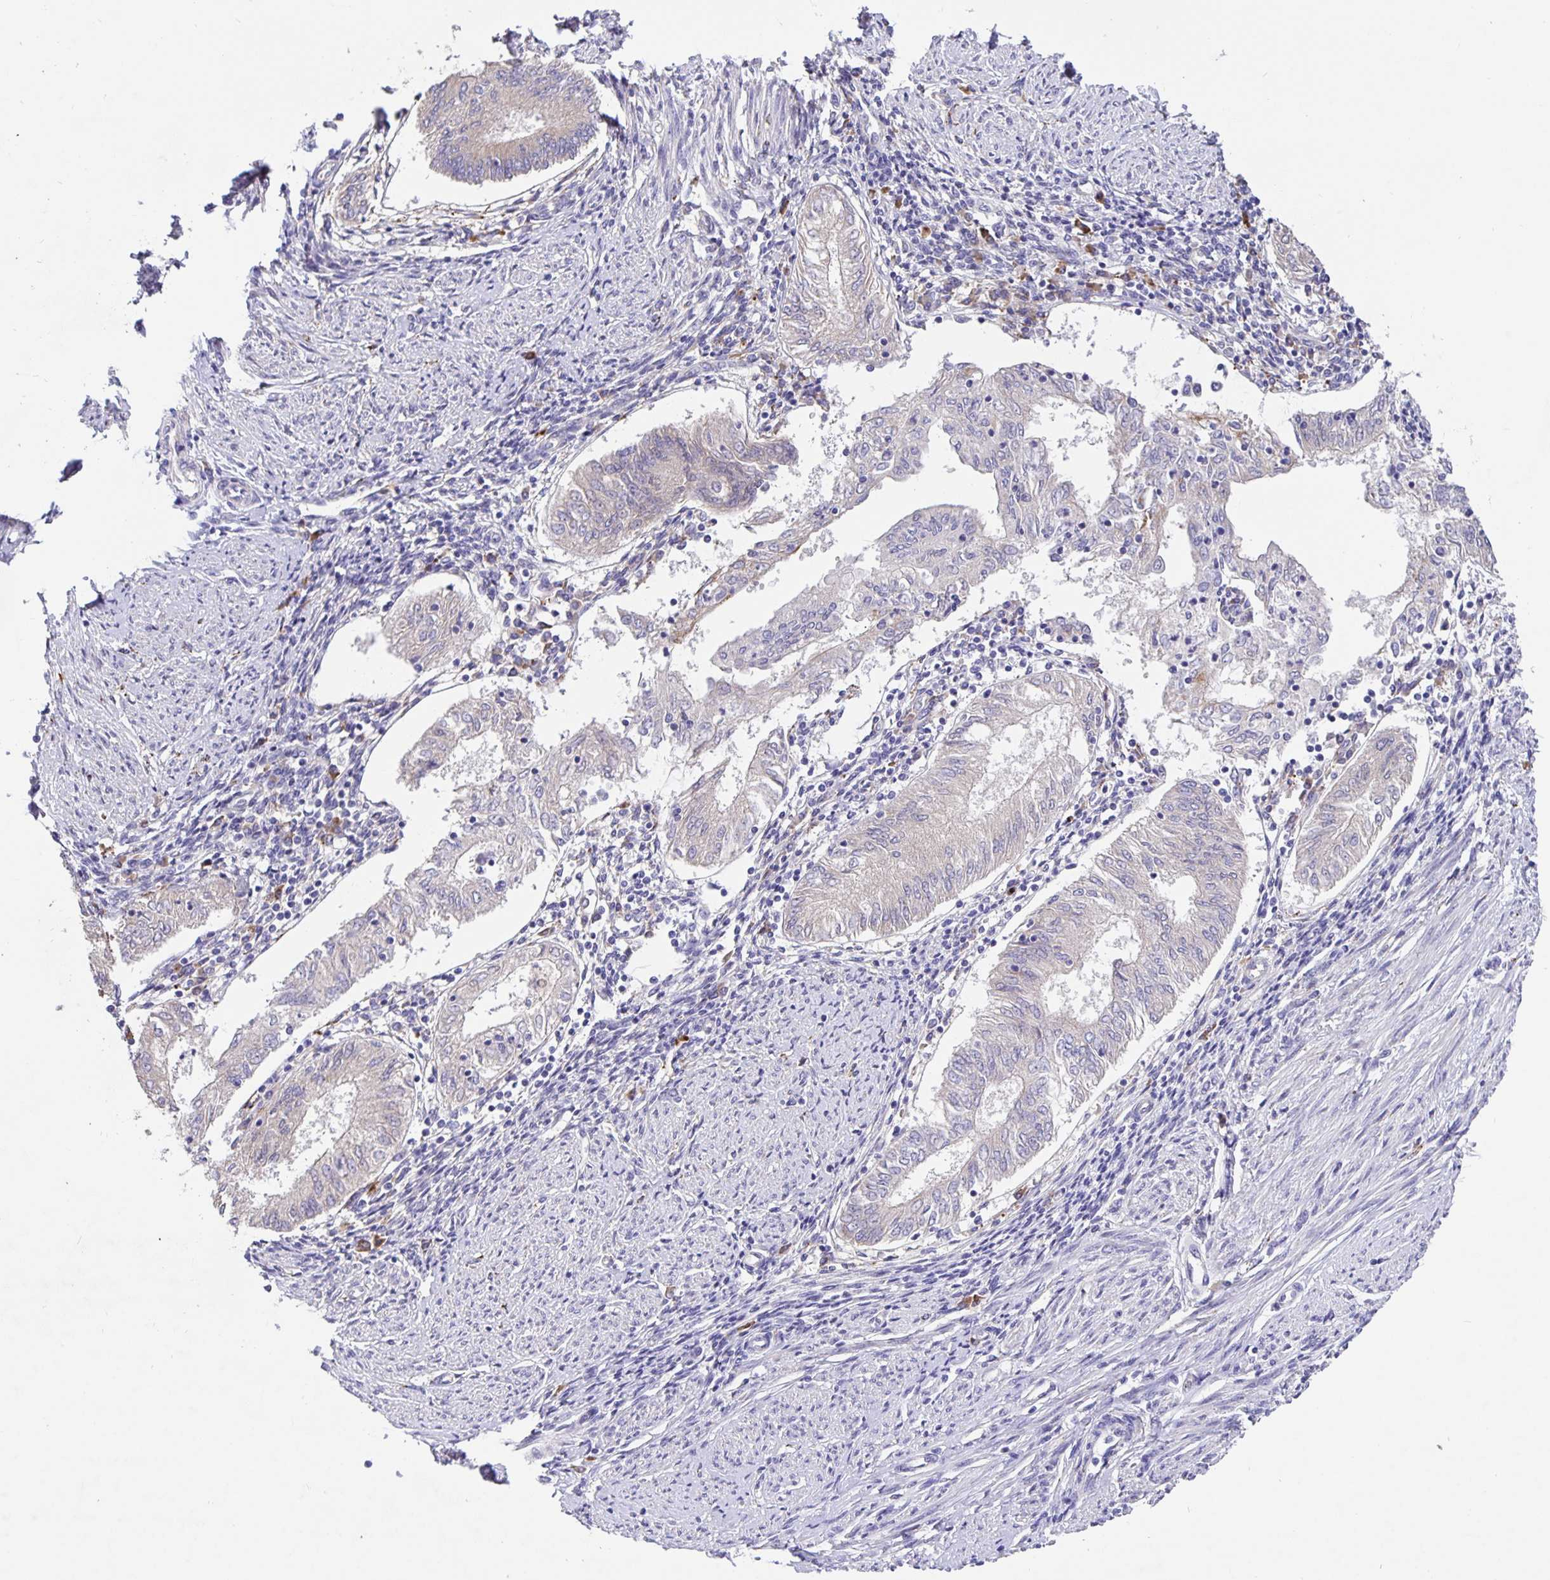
{"staining": {"intensity": "negative", "quantity": "none", "location": "none"}, "tissue": "endometrial cancer", "cell_type": "Tumor cells", "image_type": "cancer", "snomed": [{"axis": "morphology", "description": "Adenocarcinoma, NOS"}, {"axis": "topography", "description": "Endometrium"}], "caption": "DAB (3,3'-diaminobenzidine) immunohistochemical staining of human endometrial cancer (adenocarcinoma) displays no significant expression in tumor cells.", "gene": "EML6", "patient": {"sex": "female", "age": 68}}